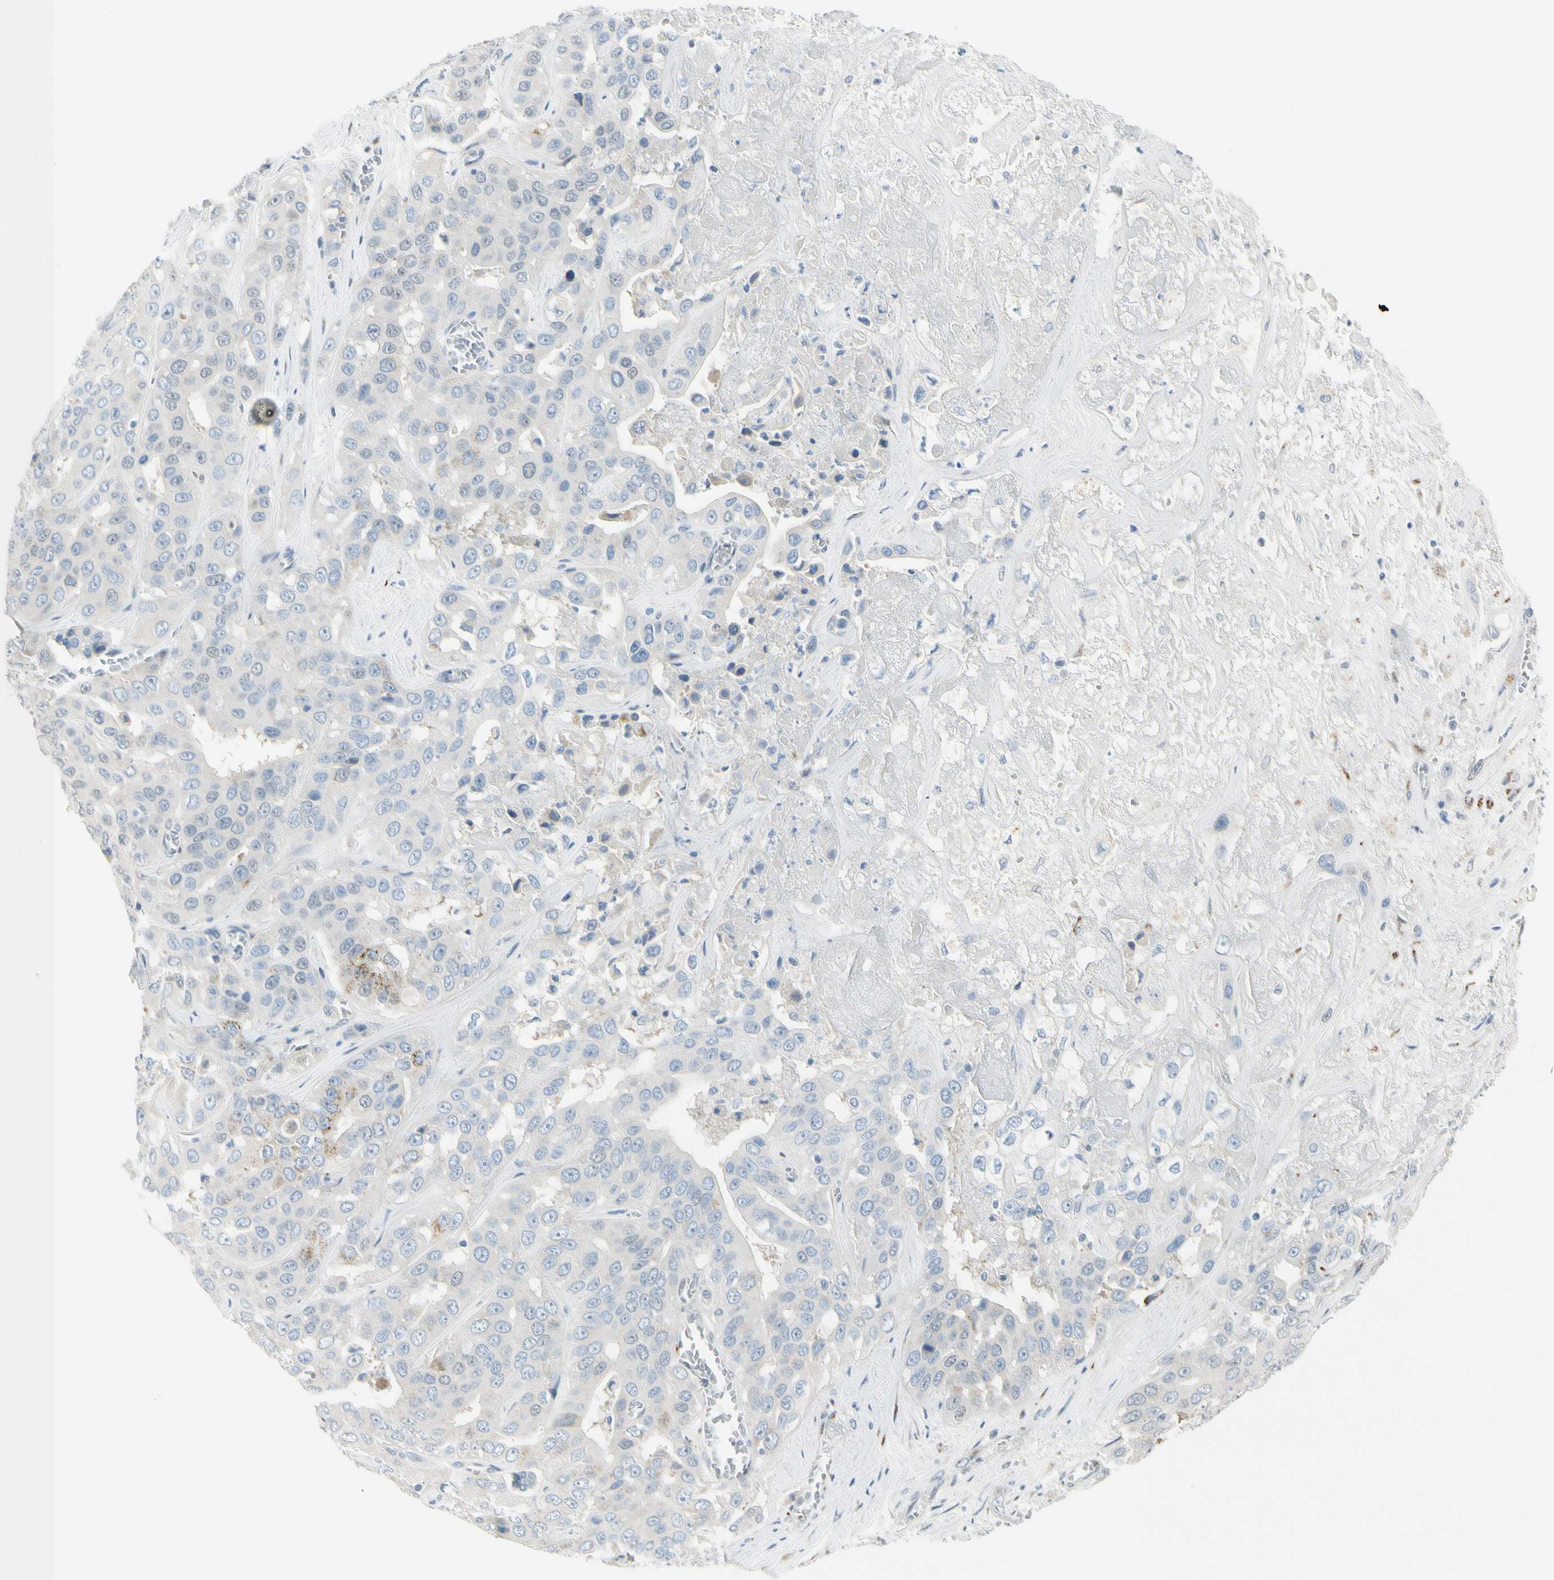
{"staining": {"intensity": "negative", "quantity": "none", "location": "none"}, "tissue": "liver cancer", "cell_type": "Tumor cells", "image_type": "cancer", "snomed": [{"axis": "morphology", "description": "Cholangiocarcinoma"}, {"axis": "topography", "description": "Liver"}], "caption": "Immunohistochemistry (IHC) micrograph of neoplastic tissue: liver cancer (cholangiocarcinoma) stained with DAB (3,3'-diaminobenzidine) exhibits no significant protein staining in tumor cells.", "gene": "B4GALNT1", "patient": {"sex": "female", "age": 52}}